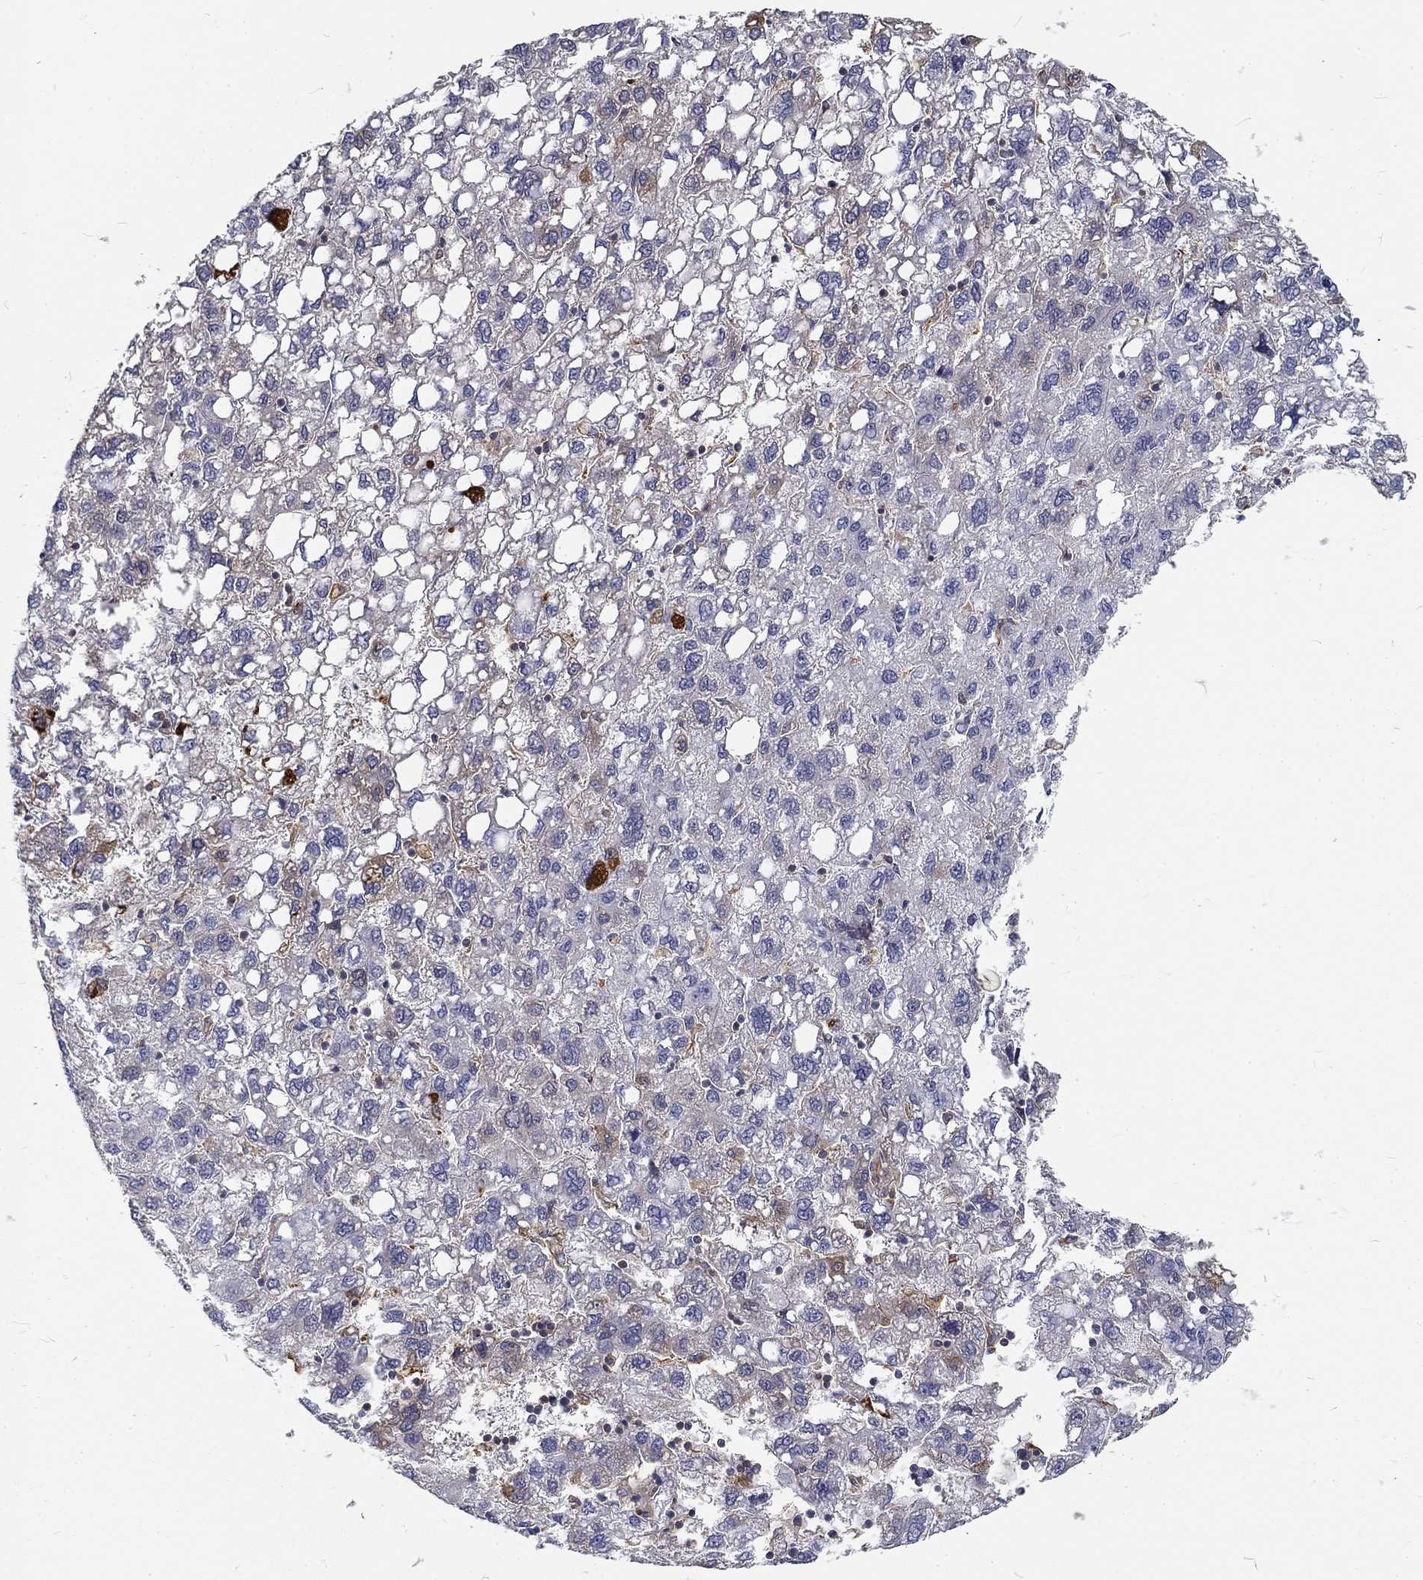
{"staining": {"intensity": "negative", "quantity": "none", "location": "none"}, "tissue": "liver cancer", "cell_type": "Tumor cells", "image_type": "cancer", "snomed": [{"axis": "morphology", "description": "Carcinoma, Hepatocellular, NOS"}, {"axis": "topography", "description": "Liver"}], "caption": "Tumor cells show no significant expression in liver hepatocellular carcinoma.", "gene": "MTMR11", "patient": {"sex": "female", "age": 82}}